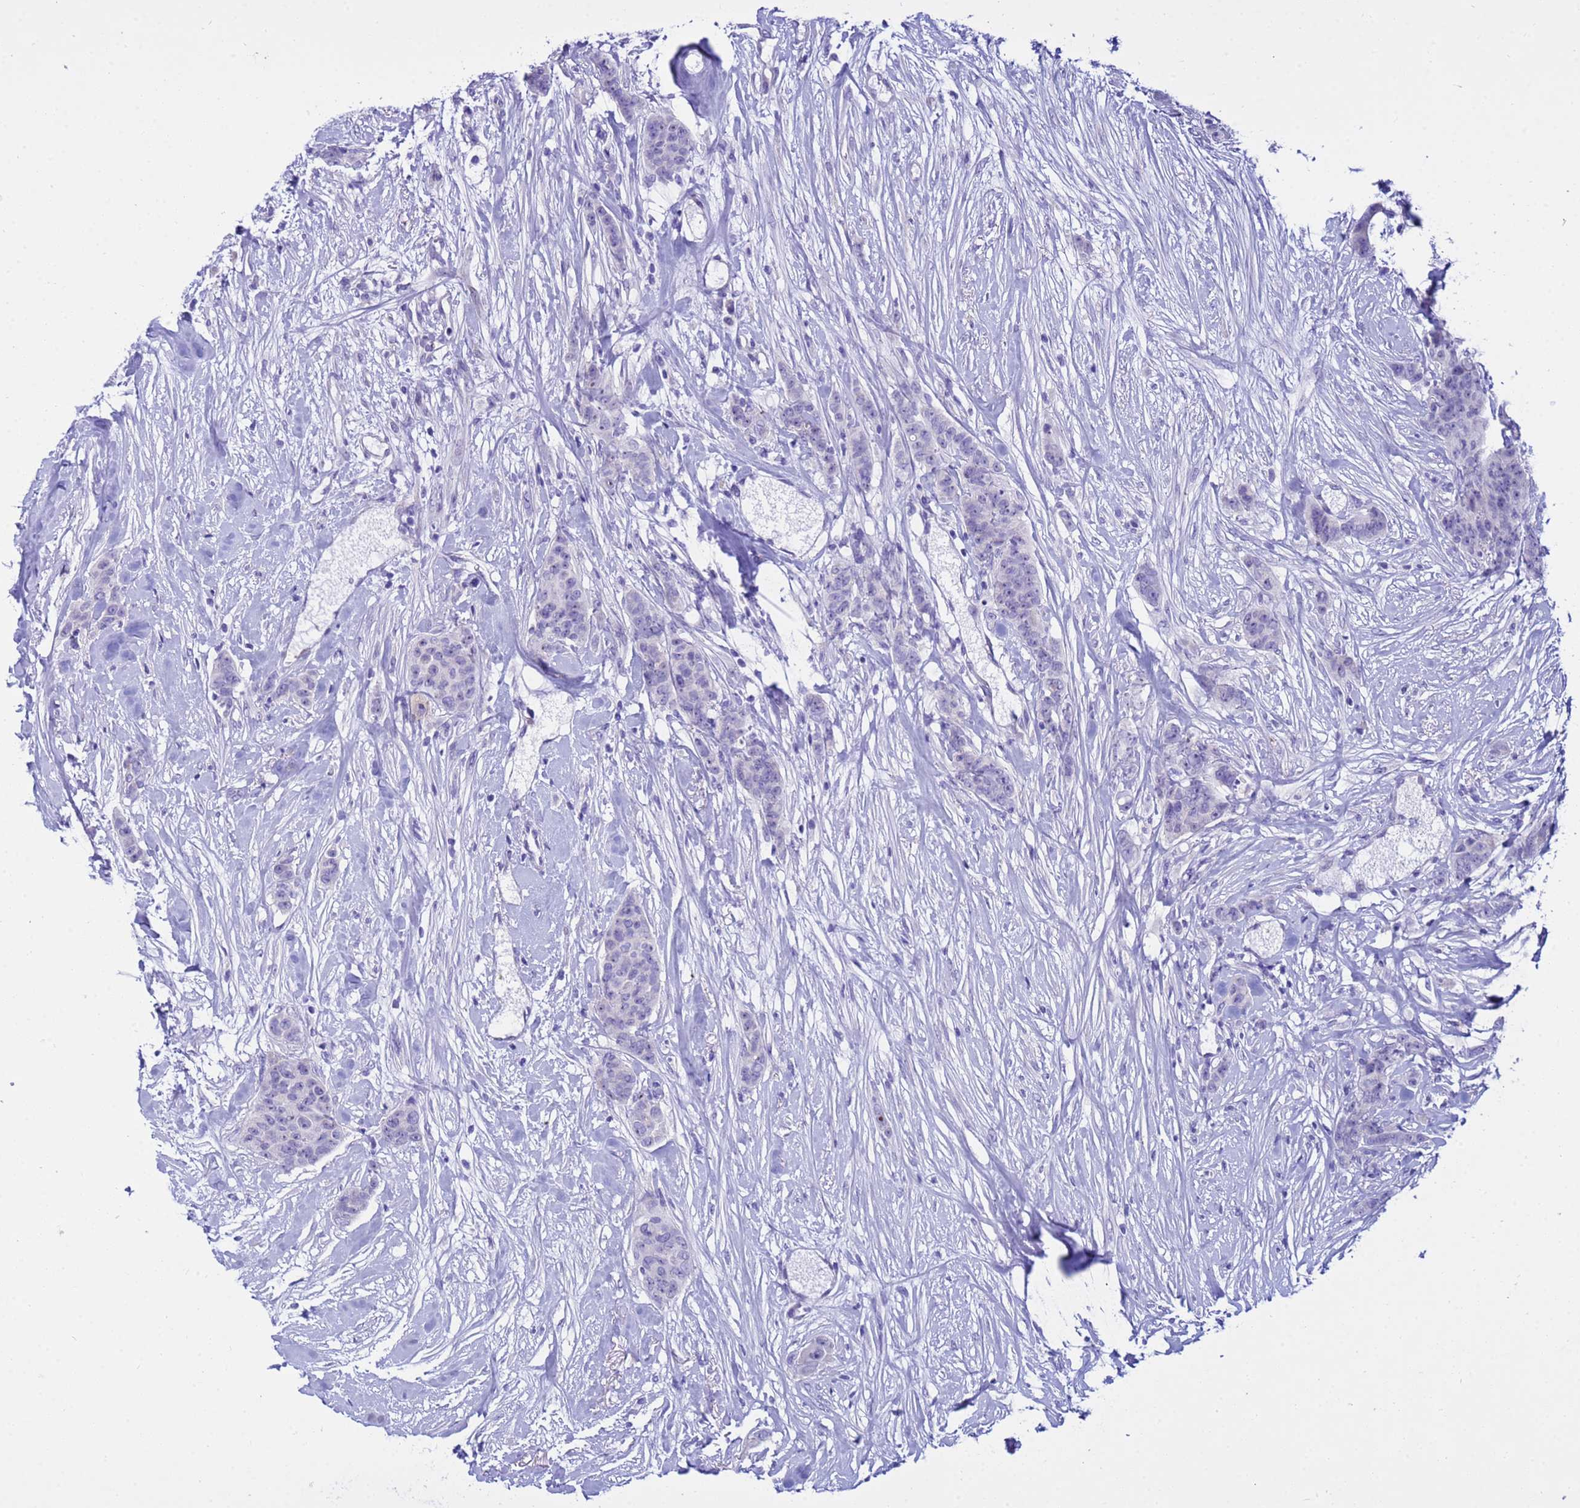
{"staining": {"intensity": "negative", "quantity": "none", "location": "none"}, "tissue": "breast cancer", "cell_type": "Tumor cells", "image_type": "cancer", "snomed": [{"axis": "morphology", "description": "Duct carcinoma"}, {"axis": "topography", "description": "Breast"}], "caption": "Human breast cancer stained for a protein using immunohistochemistry shows no staining in tumor cells.", "gene": "IGSF11", "patient": {"sex": "female", "age": 40}}